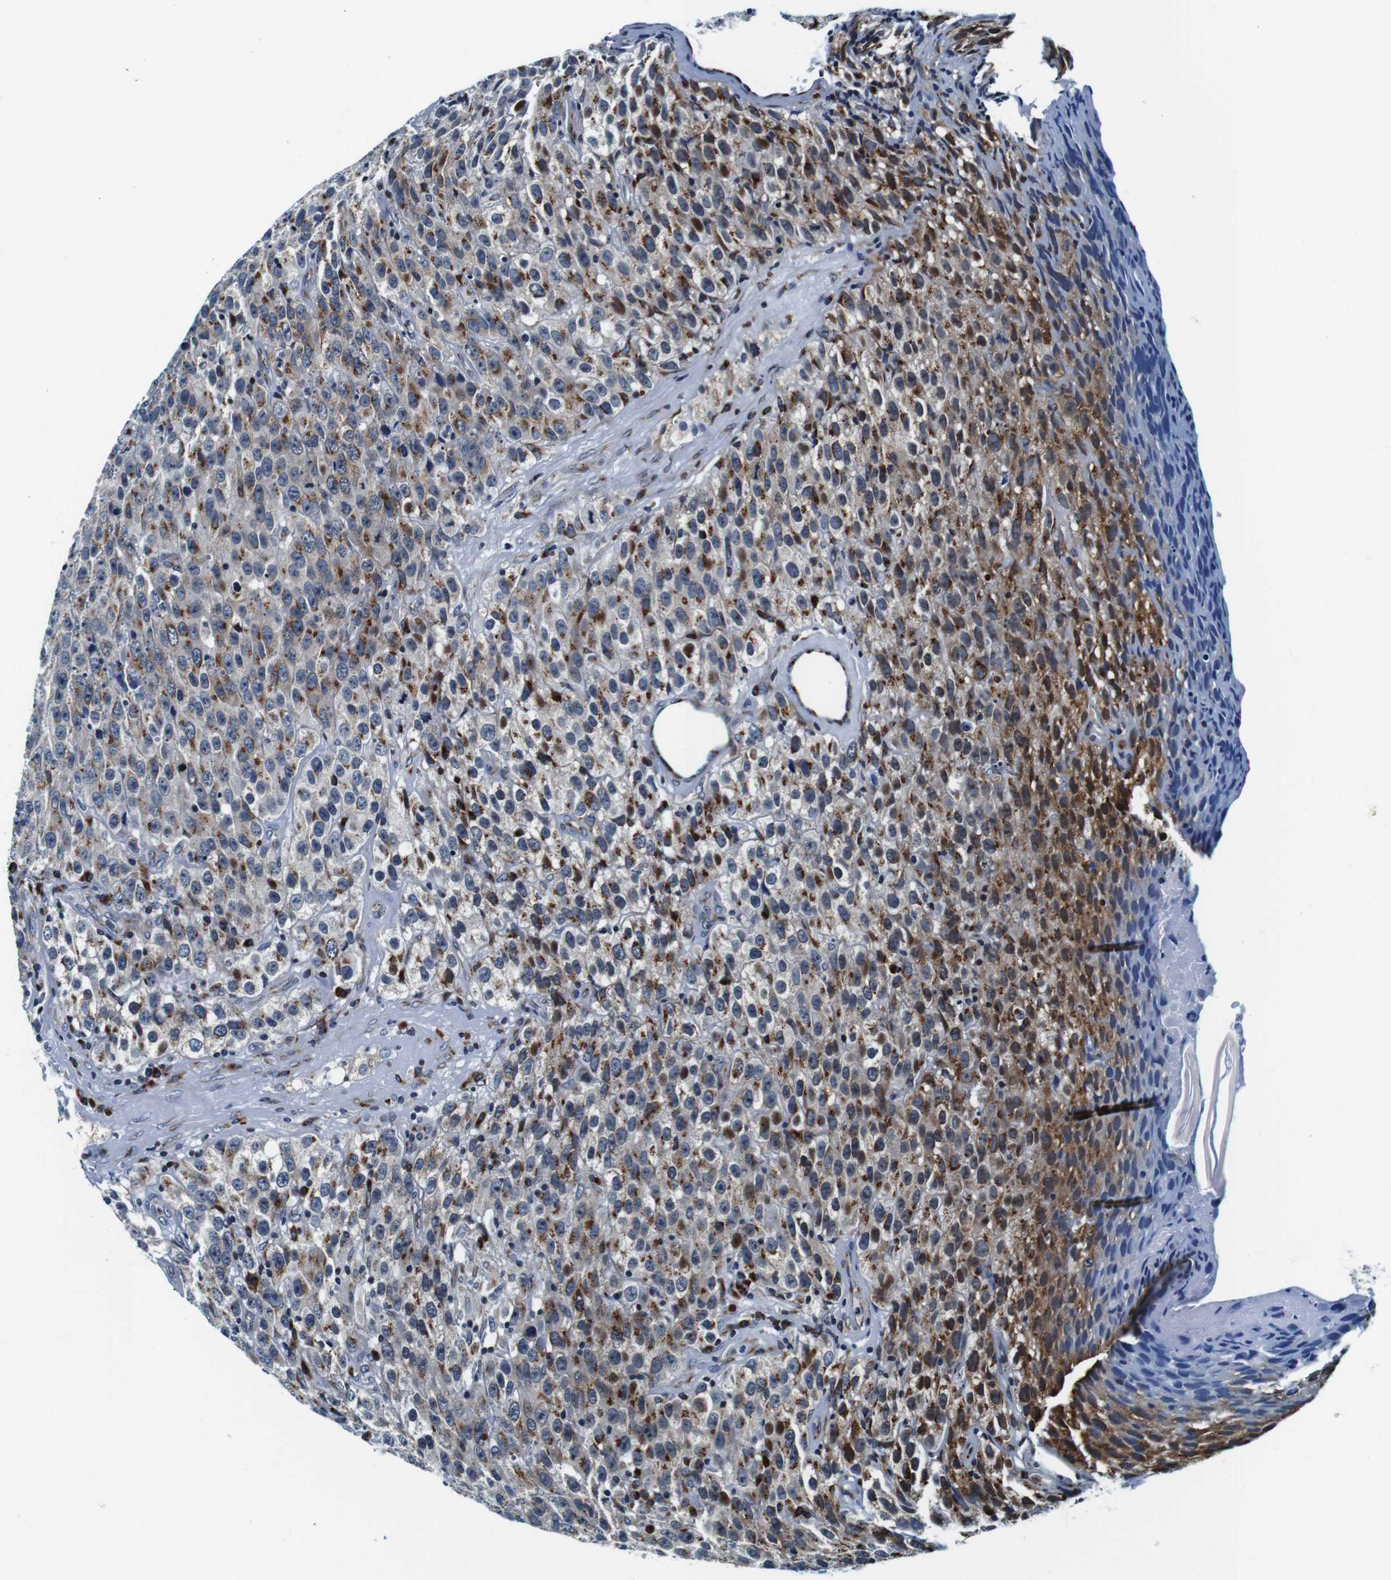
{"staining": {"intensity": "moderate", "quantity": ">75%", "location": "cytoplasmic/membranous"}, "tissue": "testis cancer", "cell_type": "Tumor cells", "image_type": "cancer", "snomed": [{"axis": "morphology", "description": "Seminoma, NOS"}, {"axis": "topography", "description": "Testis"}], "caption": "Protein staining of seminoma (testis) tissue reveals moderate cytoplasmic/membranous staining in about >75% of tumor cells.", "gene": "FAR2", "patient": {"sex": "male", "age": 52}}